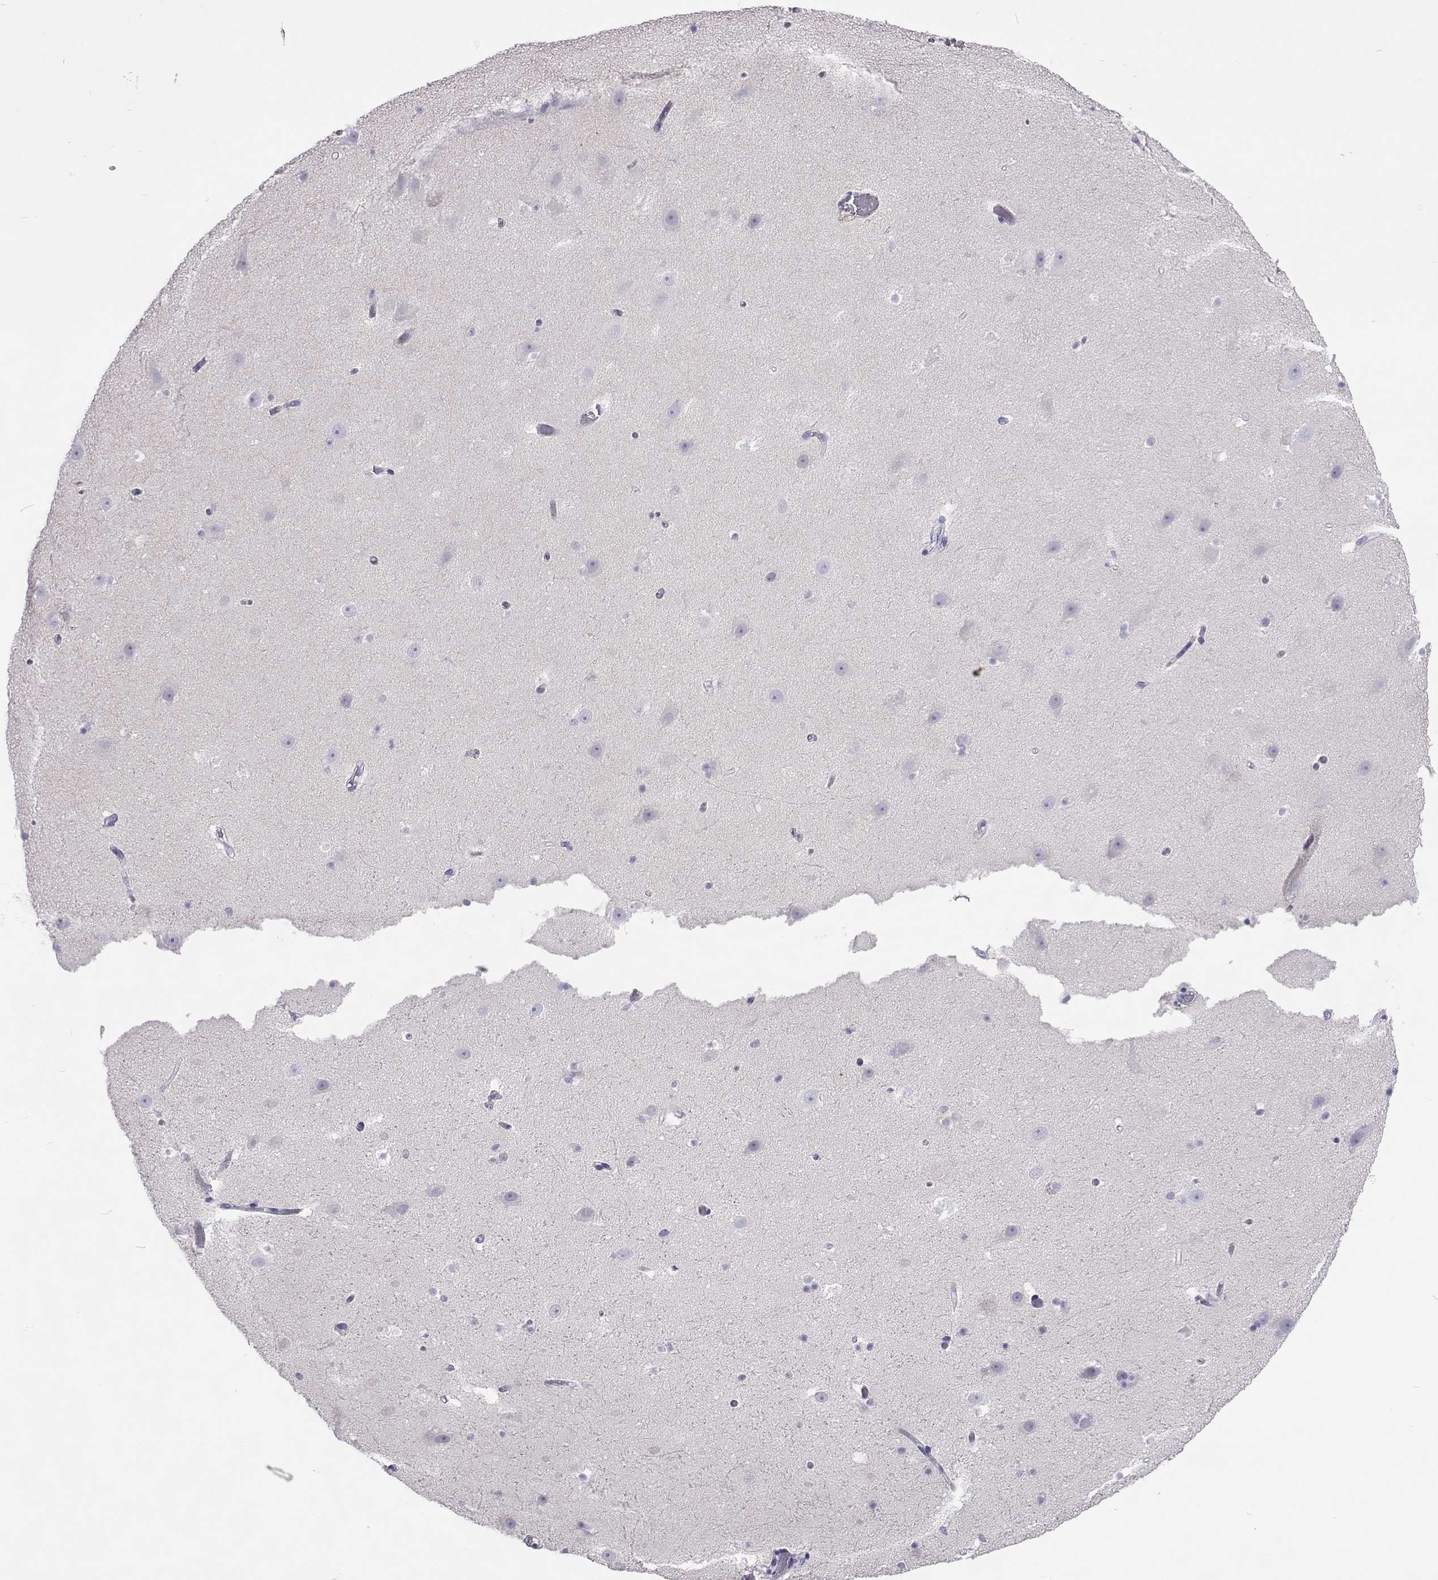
{"staining": {"intensity": "negative", "quantity": "none", "location": "none"}, "tissue": "hippocampus", "cell_type": "Glial cells", "image_type": "normal", "snomed": [{"axis": "morphology", "description": "Normal tissue, NOS"}, {"axis": "topography", "description": "Hippocampus"}], "caption": "The image demonstrates no staining of glial cells in benign hippocampus. (Brightfield microscopy of DAB (3,3'-diaminobenzidine) IHC at high magnification).", "gene": "GALM", "patient": {"sex": "male", "age": 26}}